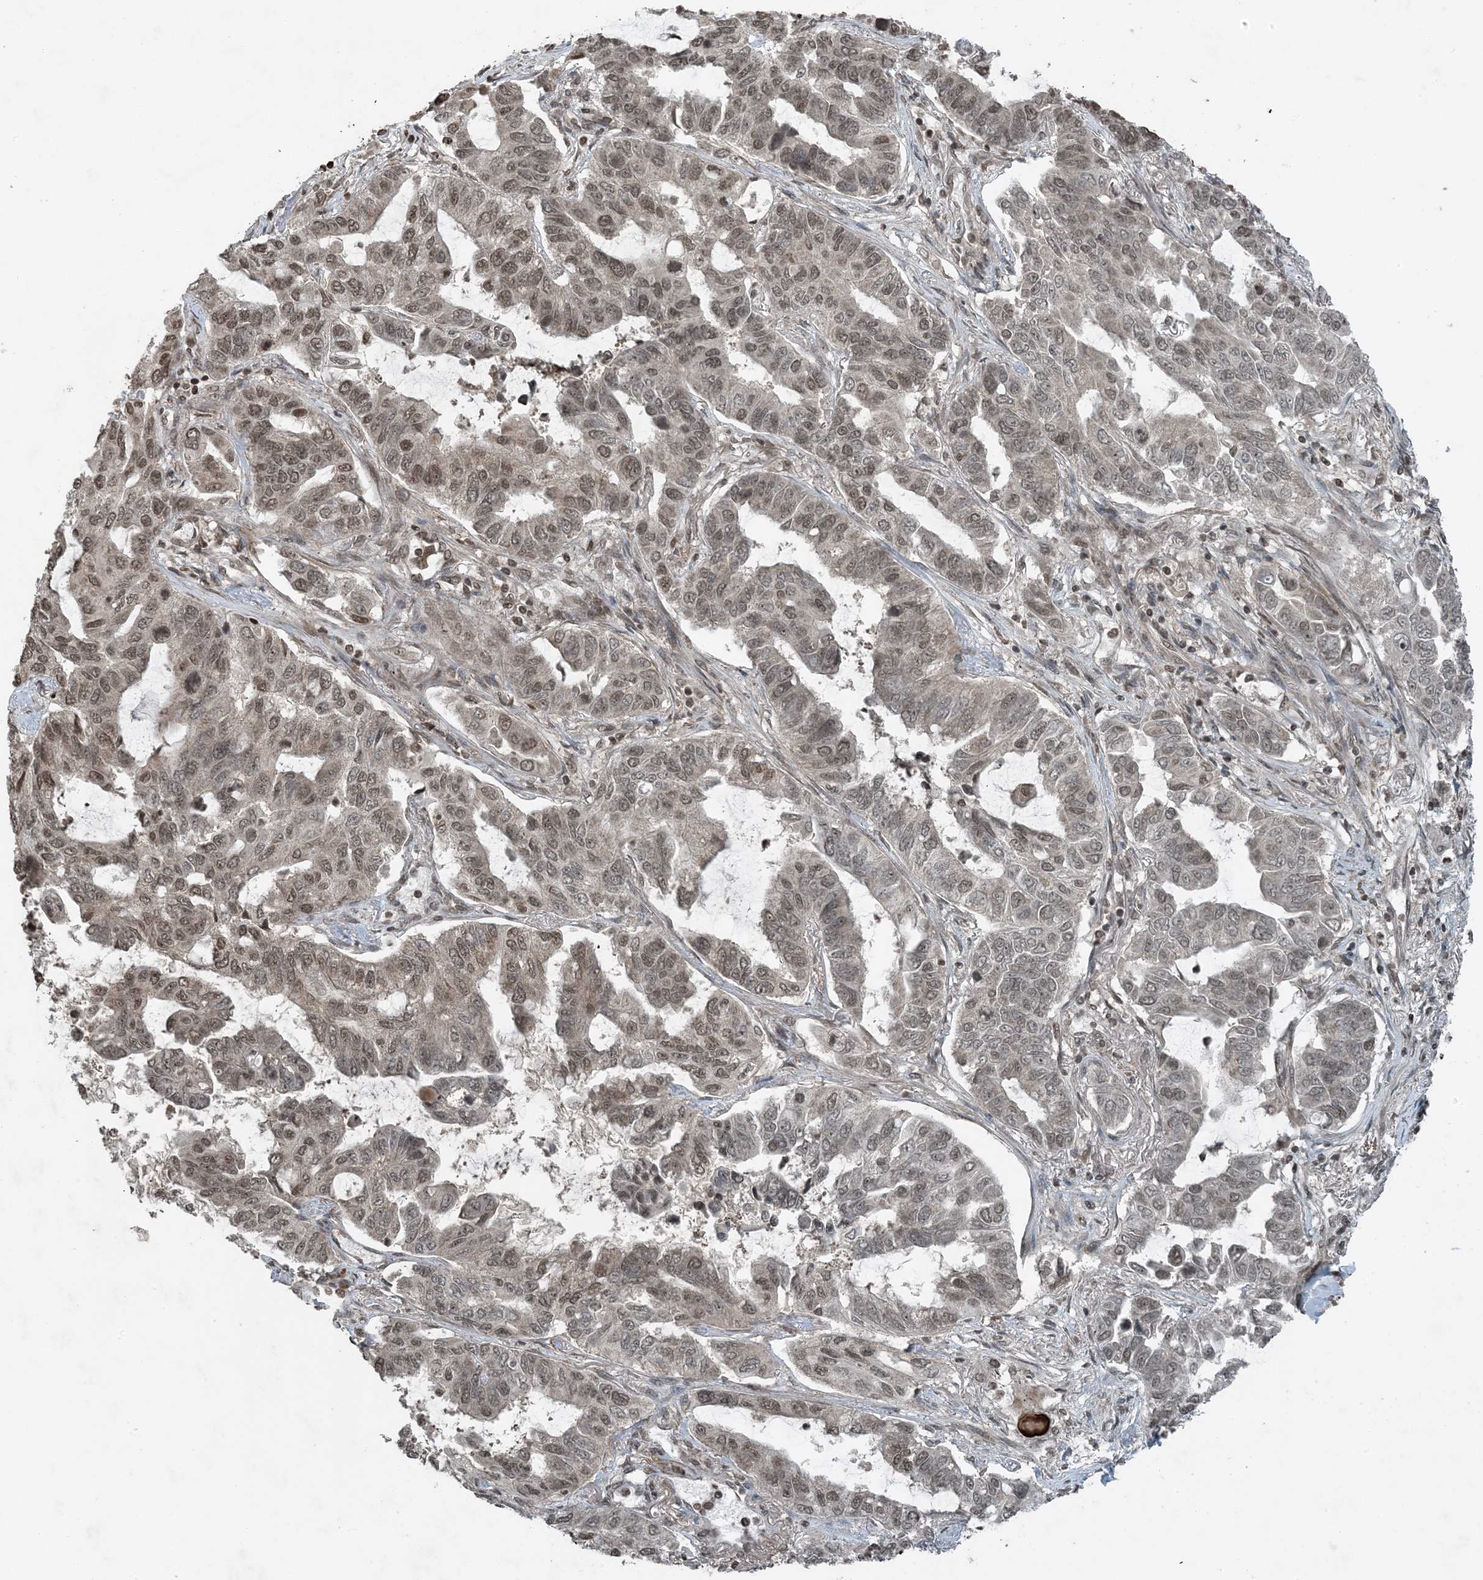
{"staining": {"intensity": "weak", "quantity": ">75%", "location": "nuclear"}, "tissue": "lung cancer", "cell_type": "Tumor cells", "image_type": "cancer", "snomed": [{"axis": "morphology", "description": "Adenocarcinoma, NOS"}, {"axis": "topography", "description": "Lung"}], "caption": "Immunohistochemistry micrograph of lung cancer stained for a protein (brown), which exhibits low levels of weak nuclear staining in about >75% of tumor cells.", "gene": "ZFAND2B", "patient": {"sex": "male", "age": 64}}